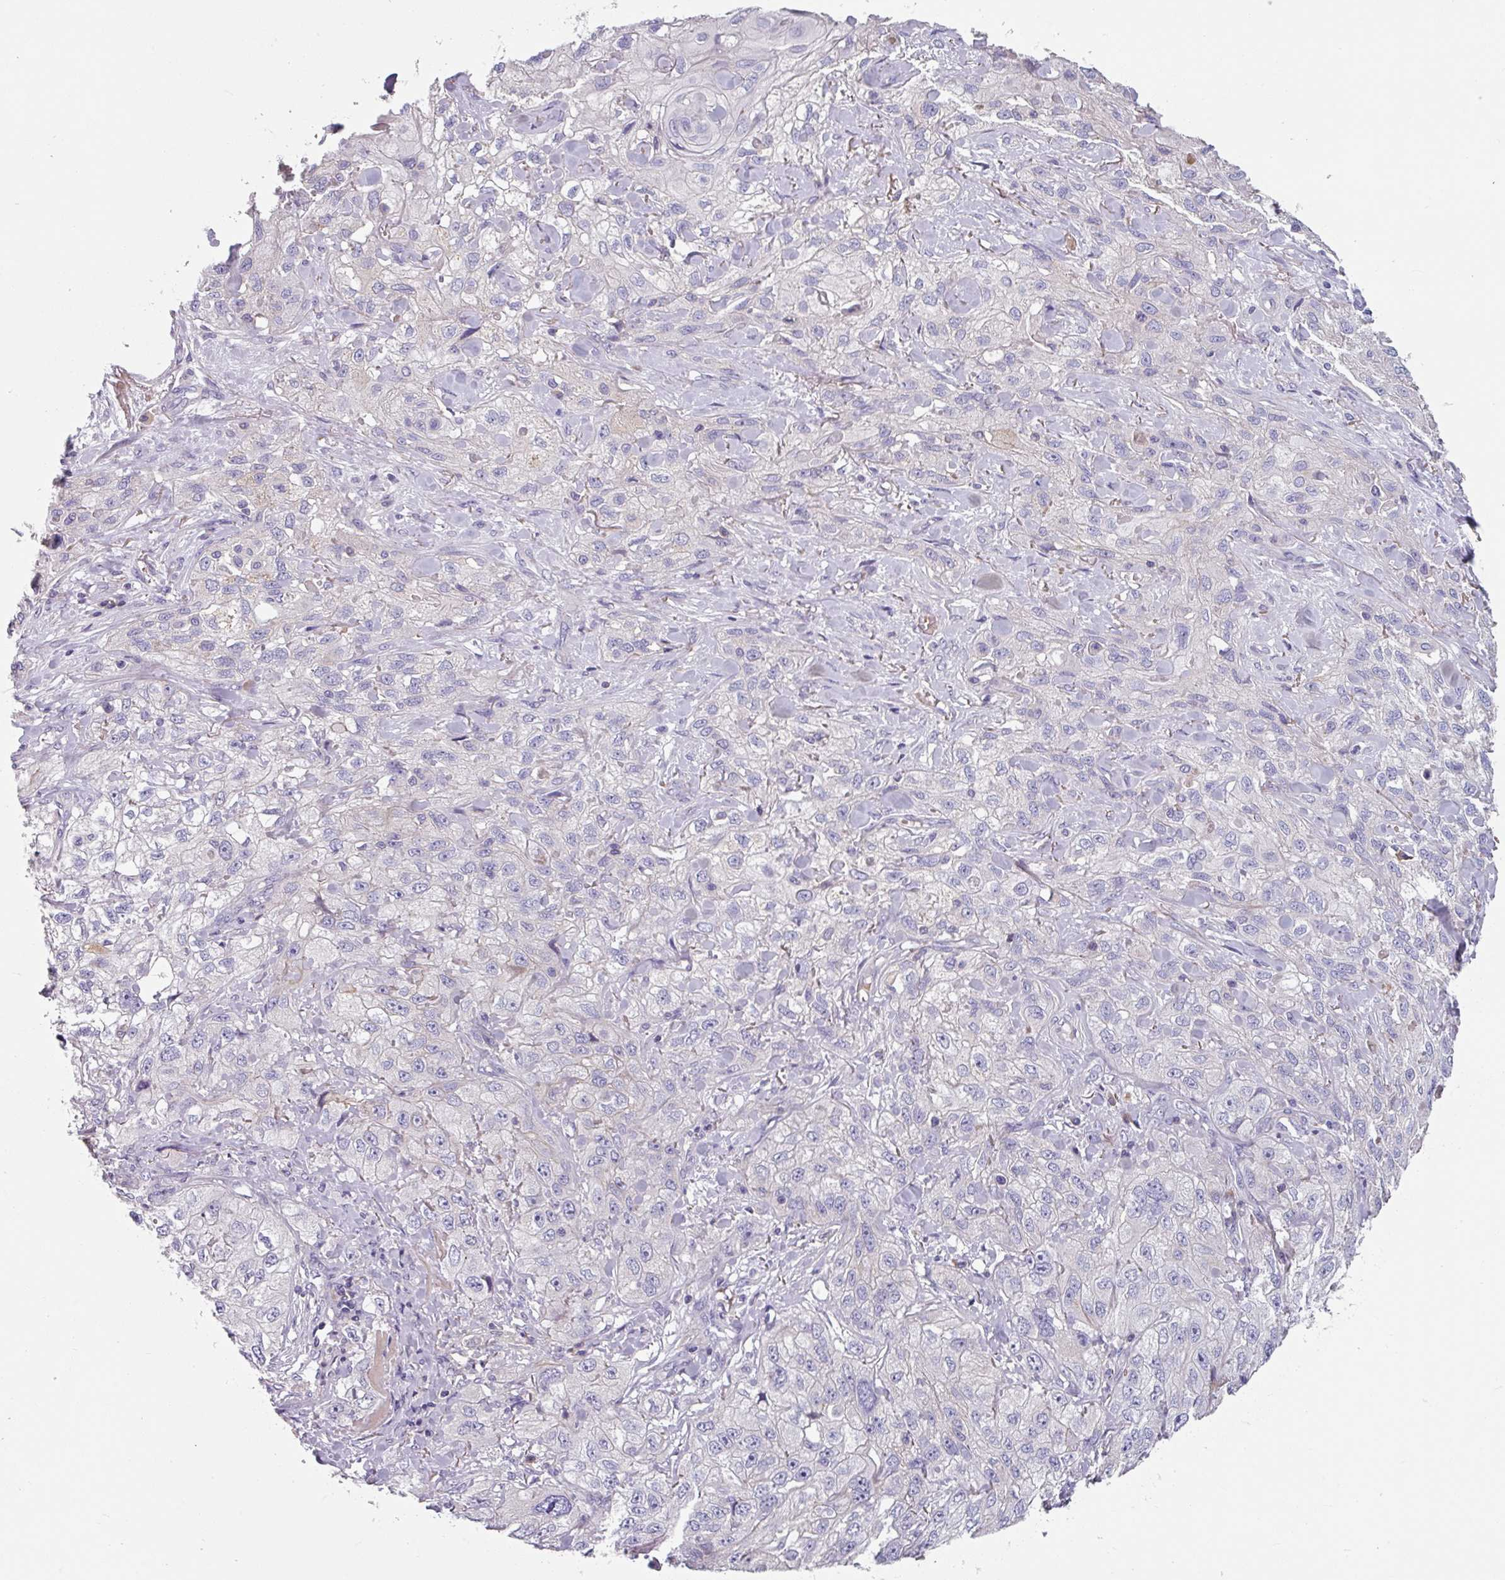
{"staining": {"intensity": "negative", "quantity": "none", "location": "none"}, "tissue": "skin cancer", "cell_type": "Tumor cells", "image_type": "cancer", "snomed": [{"axis": "morphology", "description": "Squamous cell carcinoma, NOS"}, {"axis": "topography", "description": "Skin"}, {"axis": "topography", "description": "Vulva"}], "caption": "A micrograph of skin squamous cell carcinoma stained for a protein exhibits no brown staining in tumor cells.", "gene": "TMEM132A", "patient": {"sex": "female", "age": 86}}